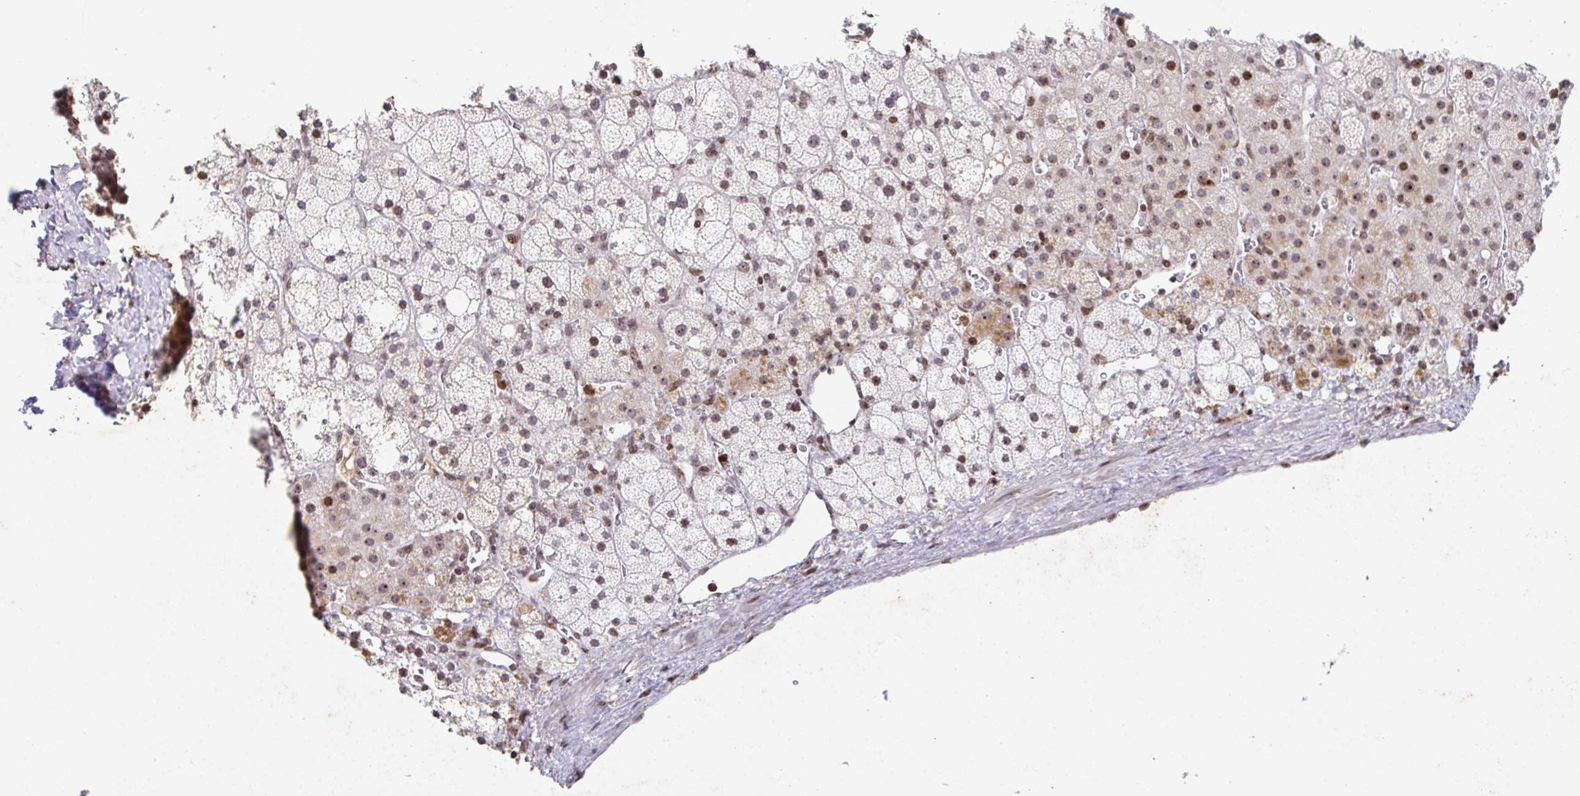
{"staining": {"intensity": "weak", "quantity": ">75%", "location": "nuclear"}, "tissue": "adrenal gland", "cell_type": "Glandular cells", "image_type": "normal", "snomed": [{"axis": "morphology", "description": "Normal tissue, NOS"}, {"axis": "topography", "description": "Adrenal gland"}], "caption": "DAB (3,3'-diaminobenzidine) immunohistochemical staining of normal adrenal gland reveals weak nuclear protein staining in about >75% of glandular cells.", "gene": "C19orf53", "patient": {"sex": "male", "age": 53}}